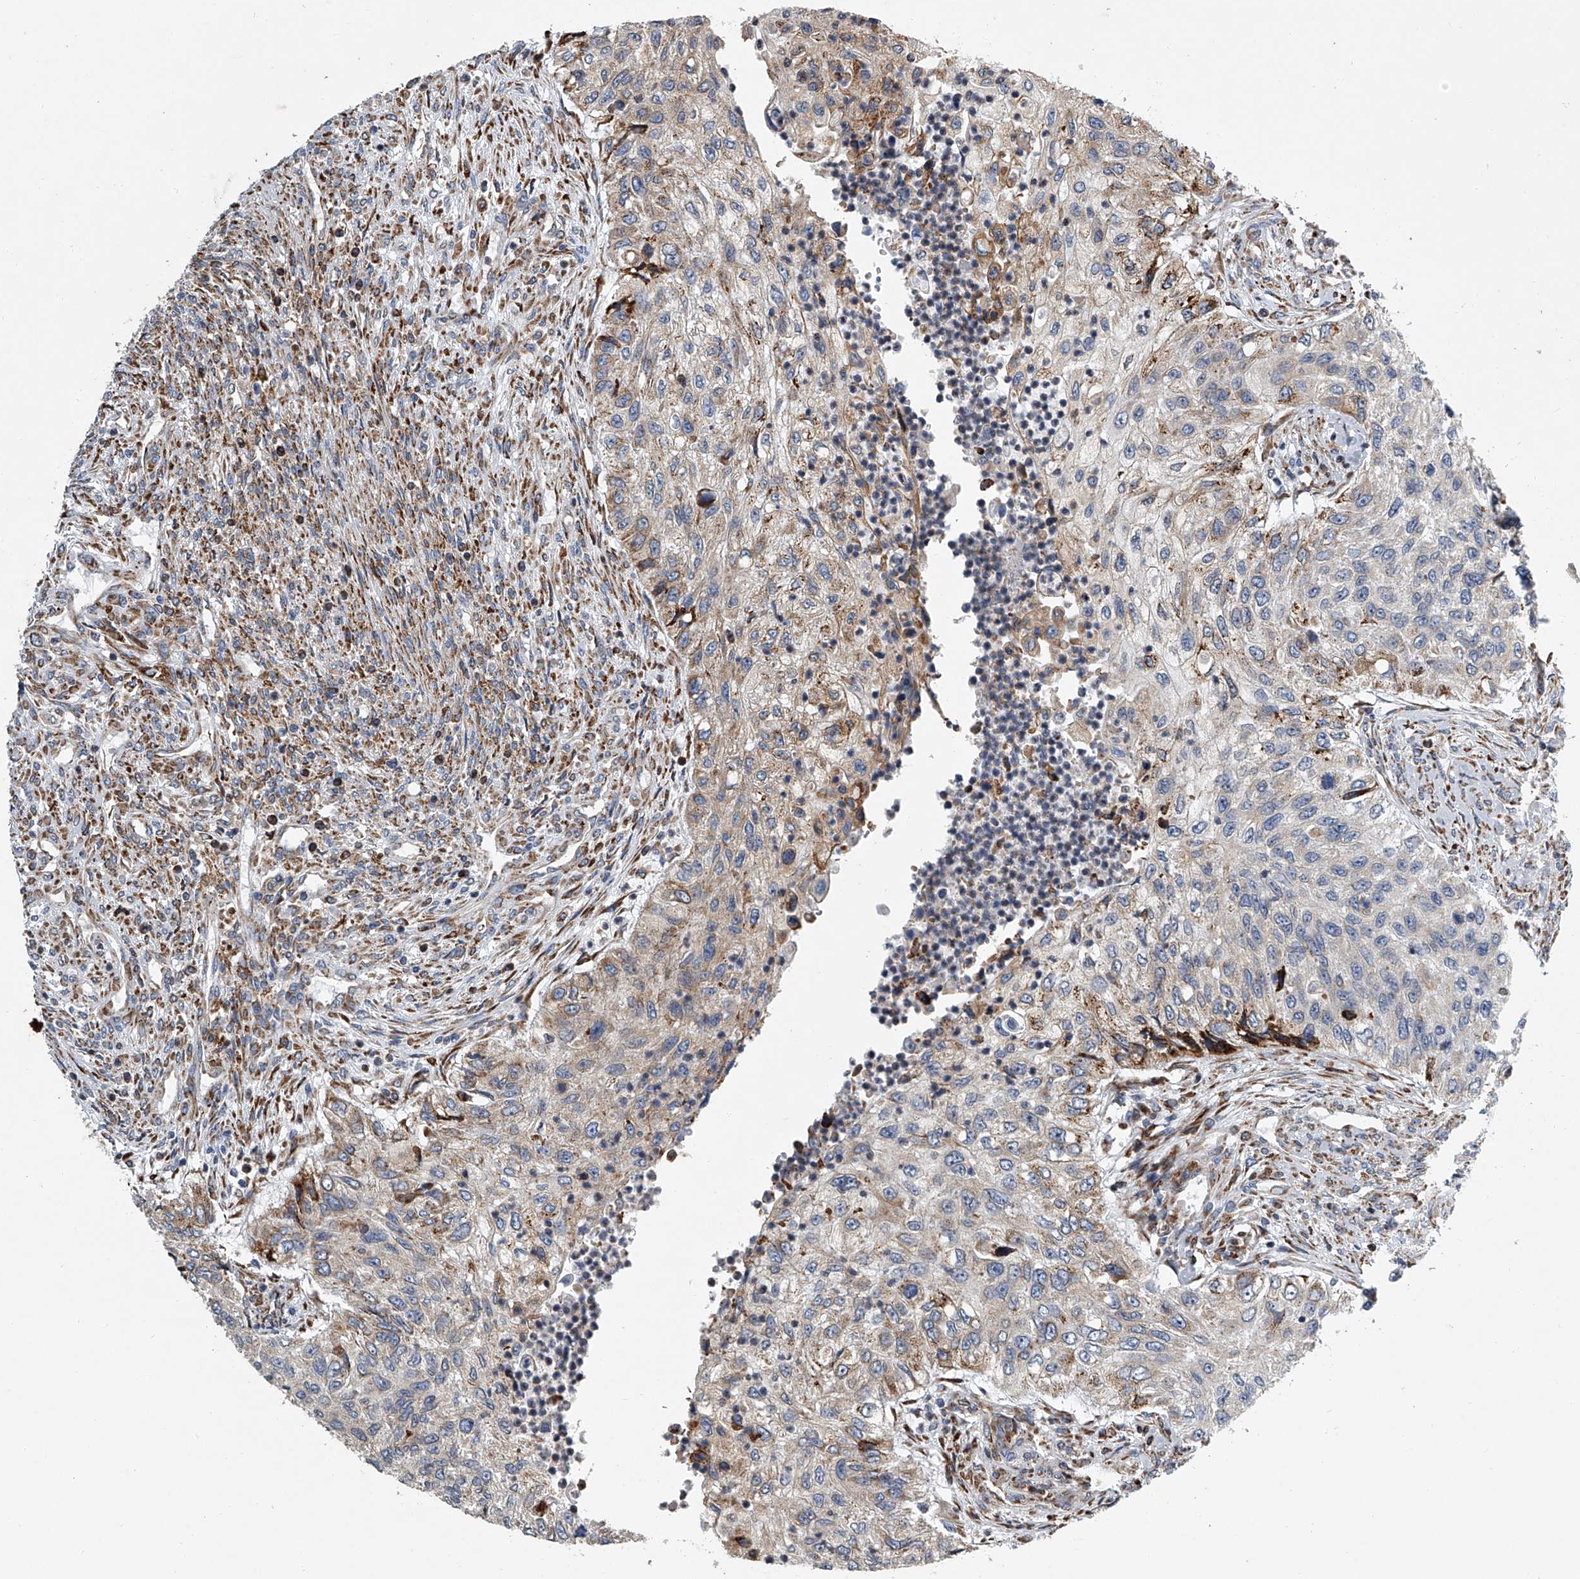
{"staining": {"intensity": "weak", "quantity": "25%-75%", "location": "cytoplasmic/membranous"}, "tissue": "urothelial cancer", "cell_type": "Tumor cells", "image_type": "cancer", "snomed": [{"axis": "morphology", "description": "Urothelial carcinoma, High grade"}, {"axis": "topography", "description": "Urinary bladder"}], "caption": "Immunohistochemistry photomicrograph of human urothelial cancer stained for a protein (brown), which reveals low levels of weak cytoplasmic/membranous positivity in approximately 25%-75% of tumor cells.", "gene": "TMEM63C", "patient": {"sex": "female", "age": 60}}